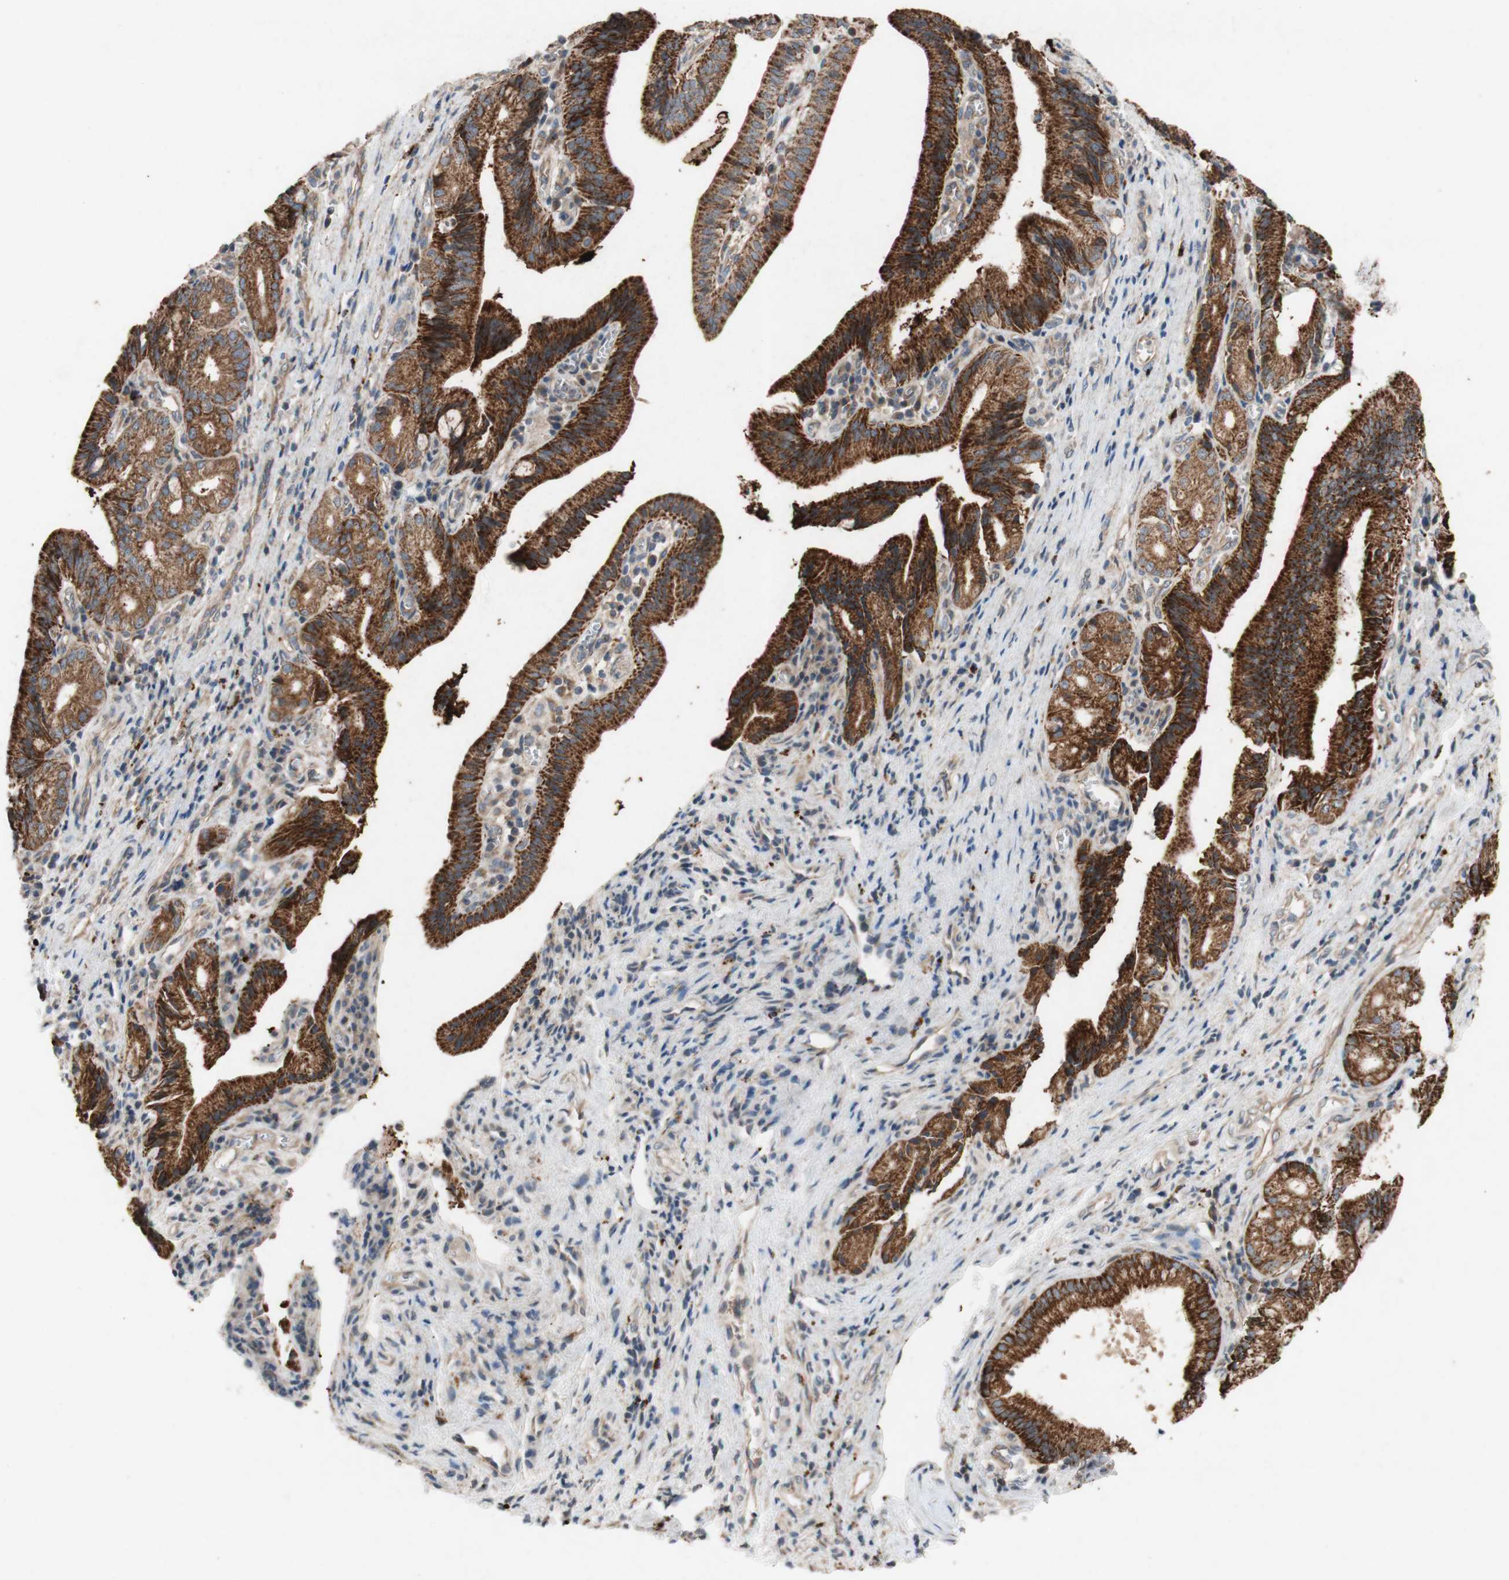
{"staining": {"intensity": "strong", "quantity": ">75%", "location": "cytoplasmic/membranous"}, "tissue": "pancreatic cancer", "cell_type": "Tumor cells", "image_type": "cancer", "snomed": [{"axis": "morphology", "description": "Adenocarcinoma, NOS"}, {"axis": "topography", "description": "Pancreas"}], "caption": "Immunohistochemistry (IHC) of human adenocarcinoma (pancreatic) reveals high levels of strong cytoplasmic/membranous staining in approximately >75% of tumor cells. Using DAB (3,3'-diaminobenzidine) (brown) and hematoxylin (blue) stains, captured at high magnification using brightfield microscopy.", "gene": "TST", "patient": {"sex": "female", "age": 75}}